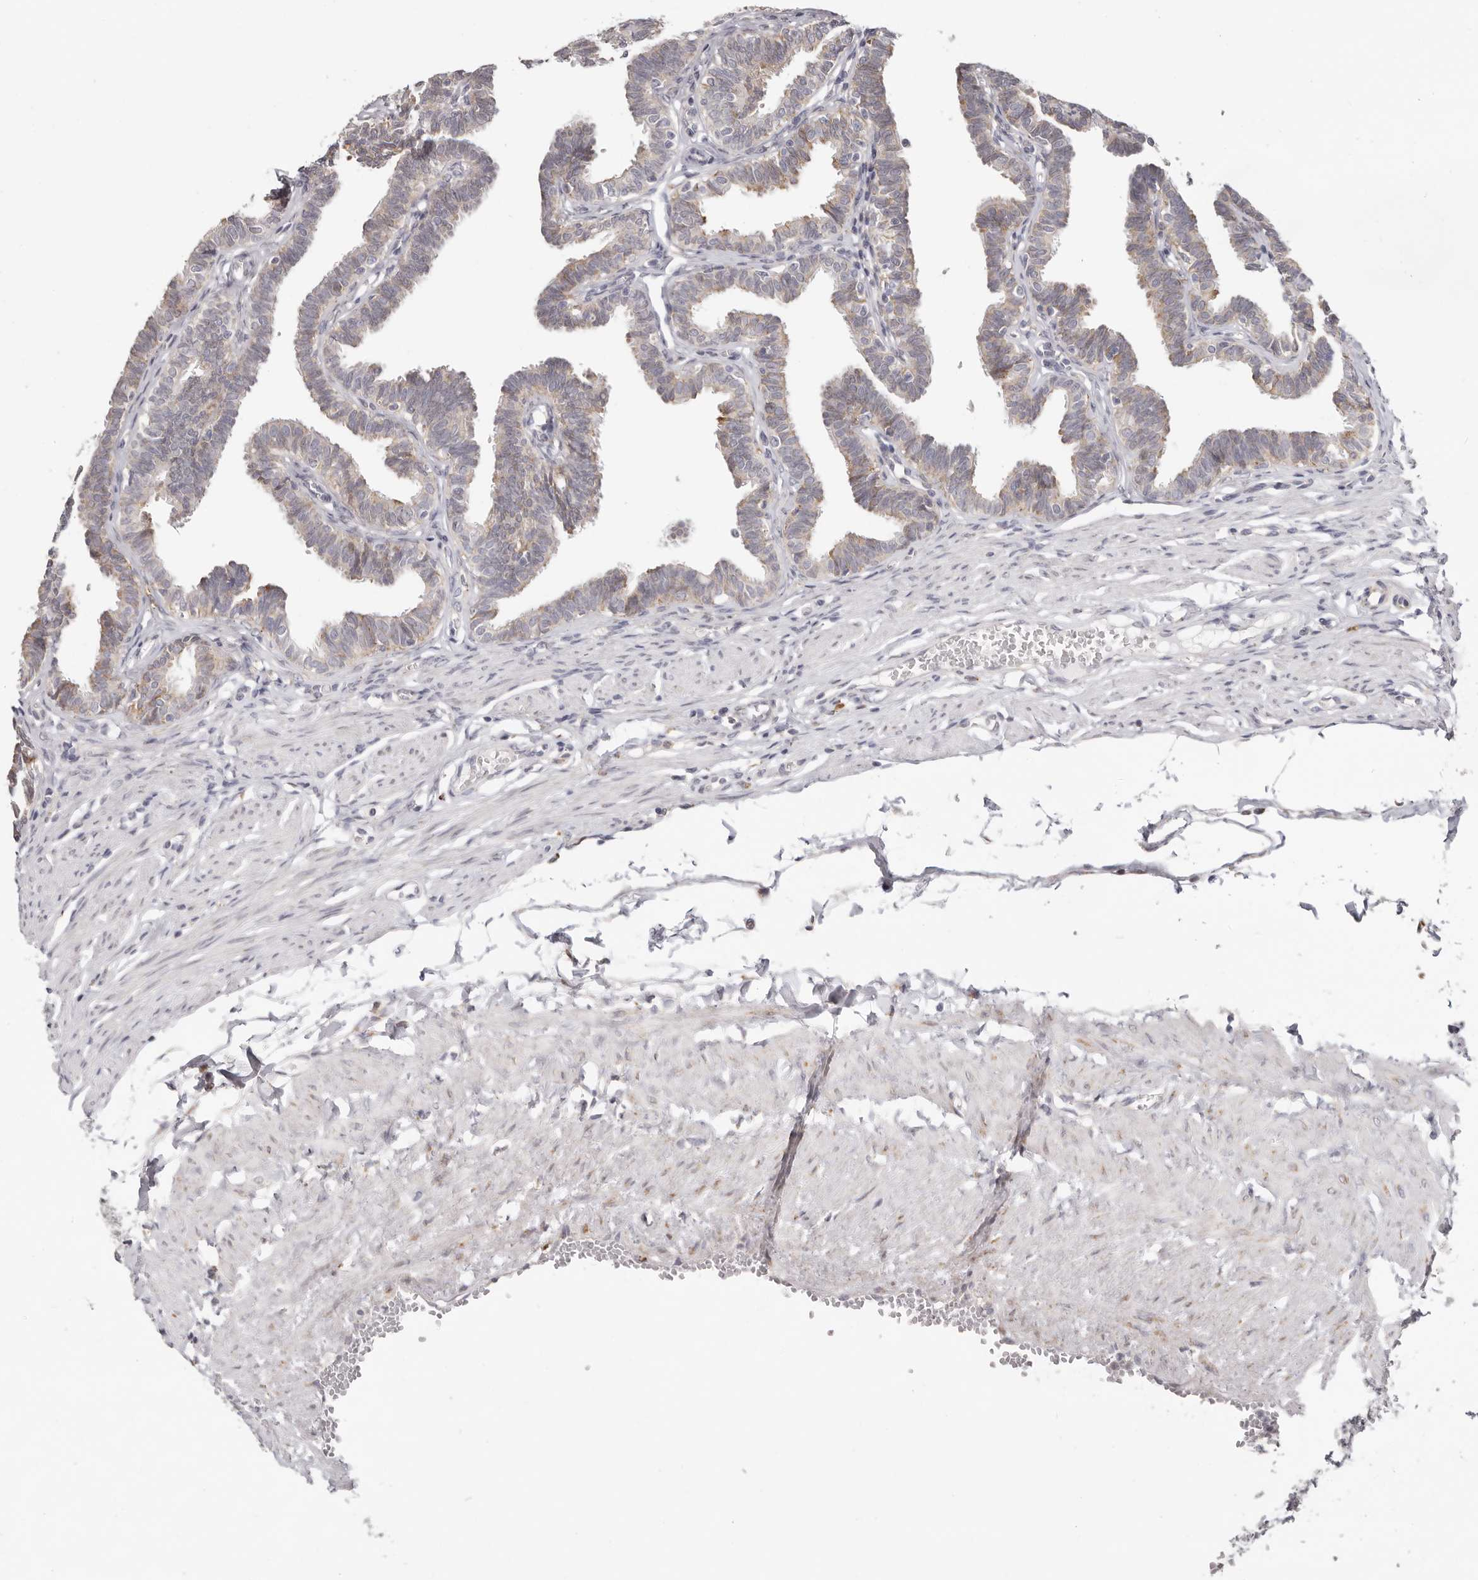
{"staining": {"intensity": "moderate", "quantity": "<25%", "location": "cytoplasmic/membranous"}, "tissue": "fallopian tube", "cell_type": "Glandular cells", "image_type": "normal", "snomed": [{"axis": "morphology", "description": "Normal tissue, NOS"}, {"axis": "topography", "description": "Fallopian tube"}, {"axis": "topography", "description": "Ovary"}], "caption": "The micrograph exhibits a brown stain indicating the presence of a protein in the cytoplasmic/membranous of glandular cells in fallopian tube. The protein of interest is stained brown, and the nuclei are stained in blue (DAB IHC with brightfield microscopy, high magnification).", "gene": "IL32", "patient": {"sex": "female", "age": 23}}